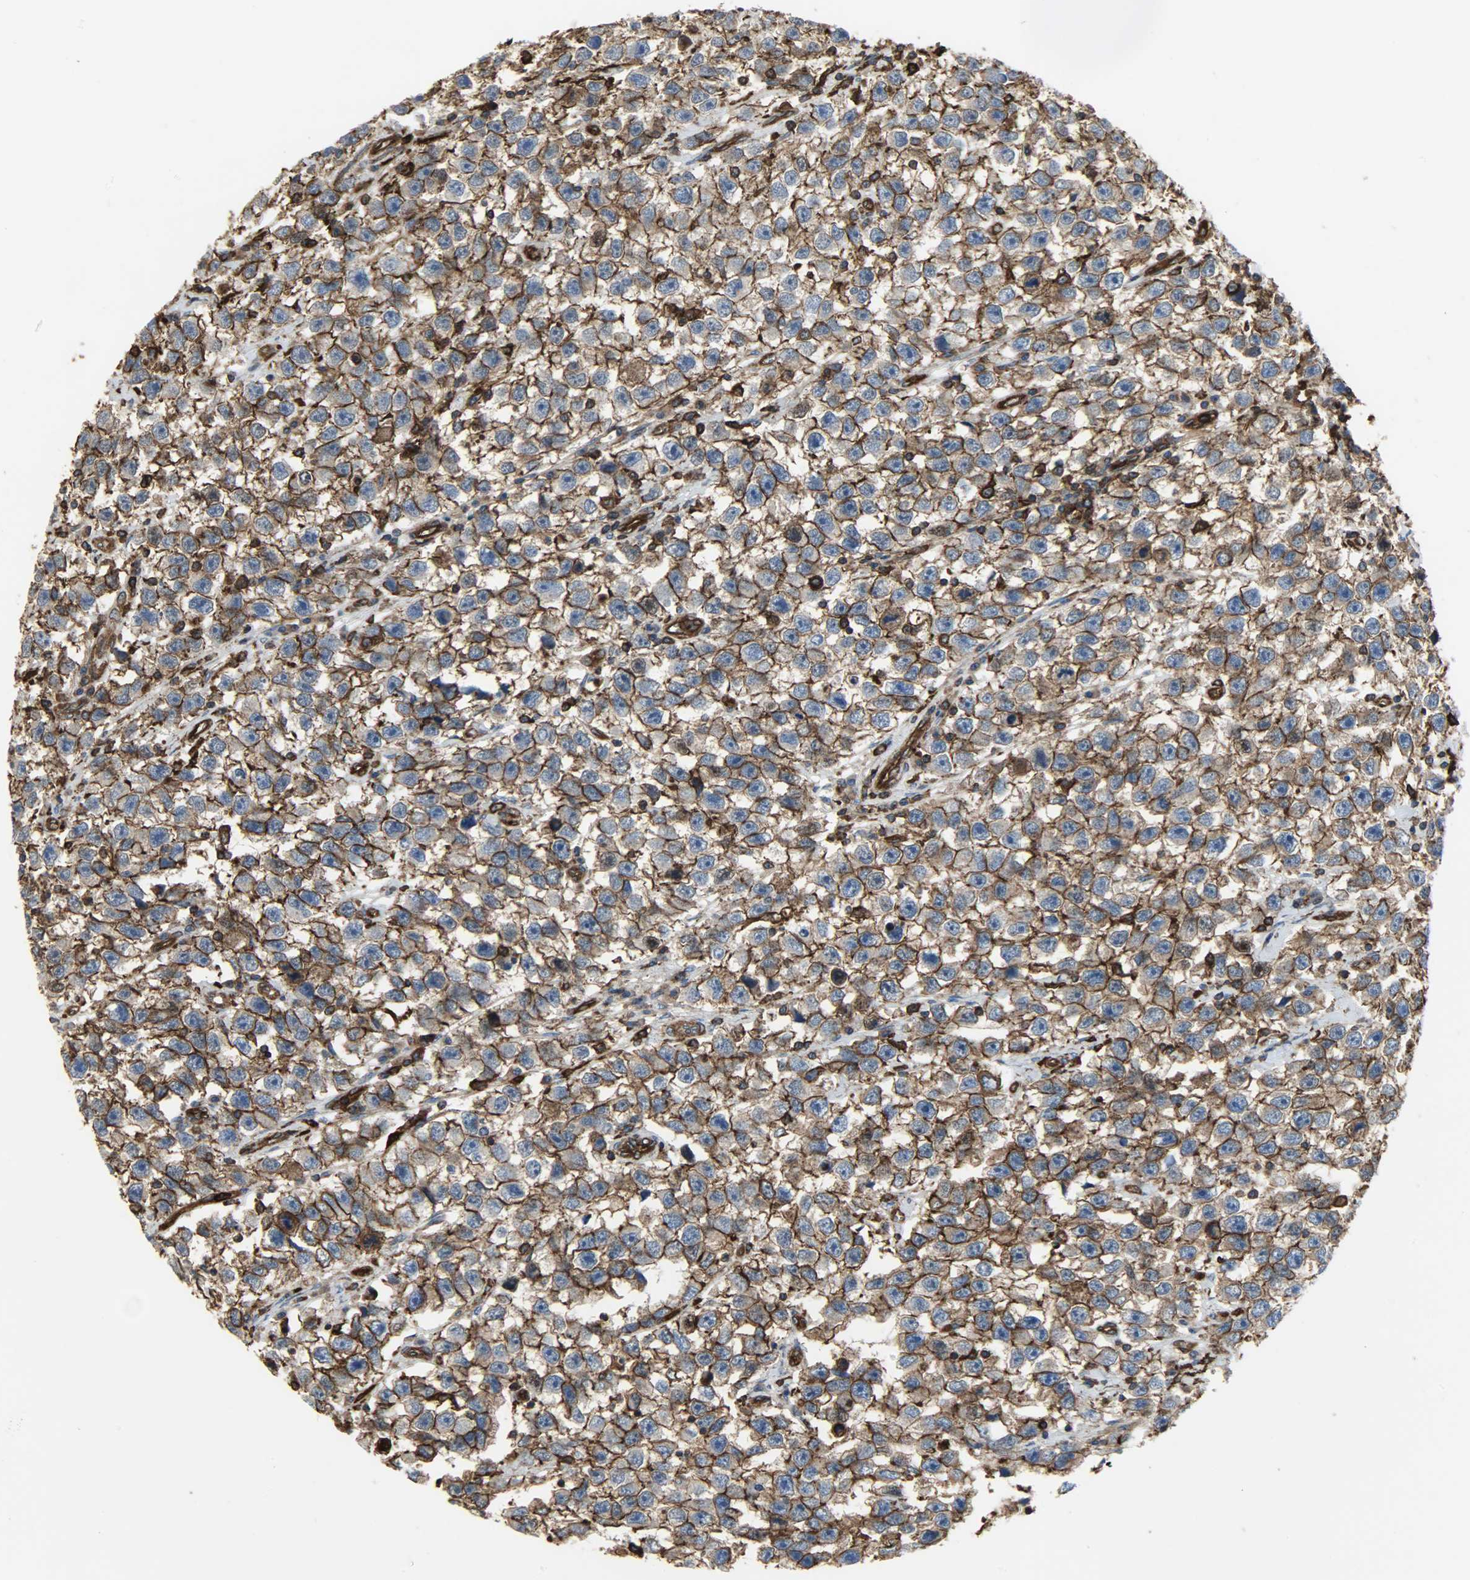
{"staining": {"intensity": "strong", "quantity": ">75%", "location": "cytoplasmic/membranous"}, "tissue": "testis cancer", "cell_type": "Tumor cells", "image_type": "cancer", "snomed": [{"axis": "morphology", "description": "Seminoma, NOS"}, {"axis": "topography", "description": "Testis"}], "caption": "Seminoma (testis) stained for a protein displays strong cytoplasmic/membranous positivity in tumor cells.", "gene": "VASP", "patient": {"sex": "male", "age": 33}}